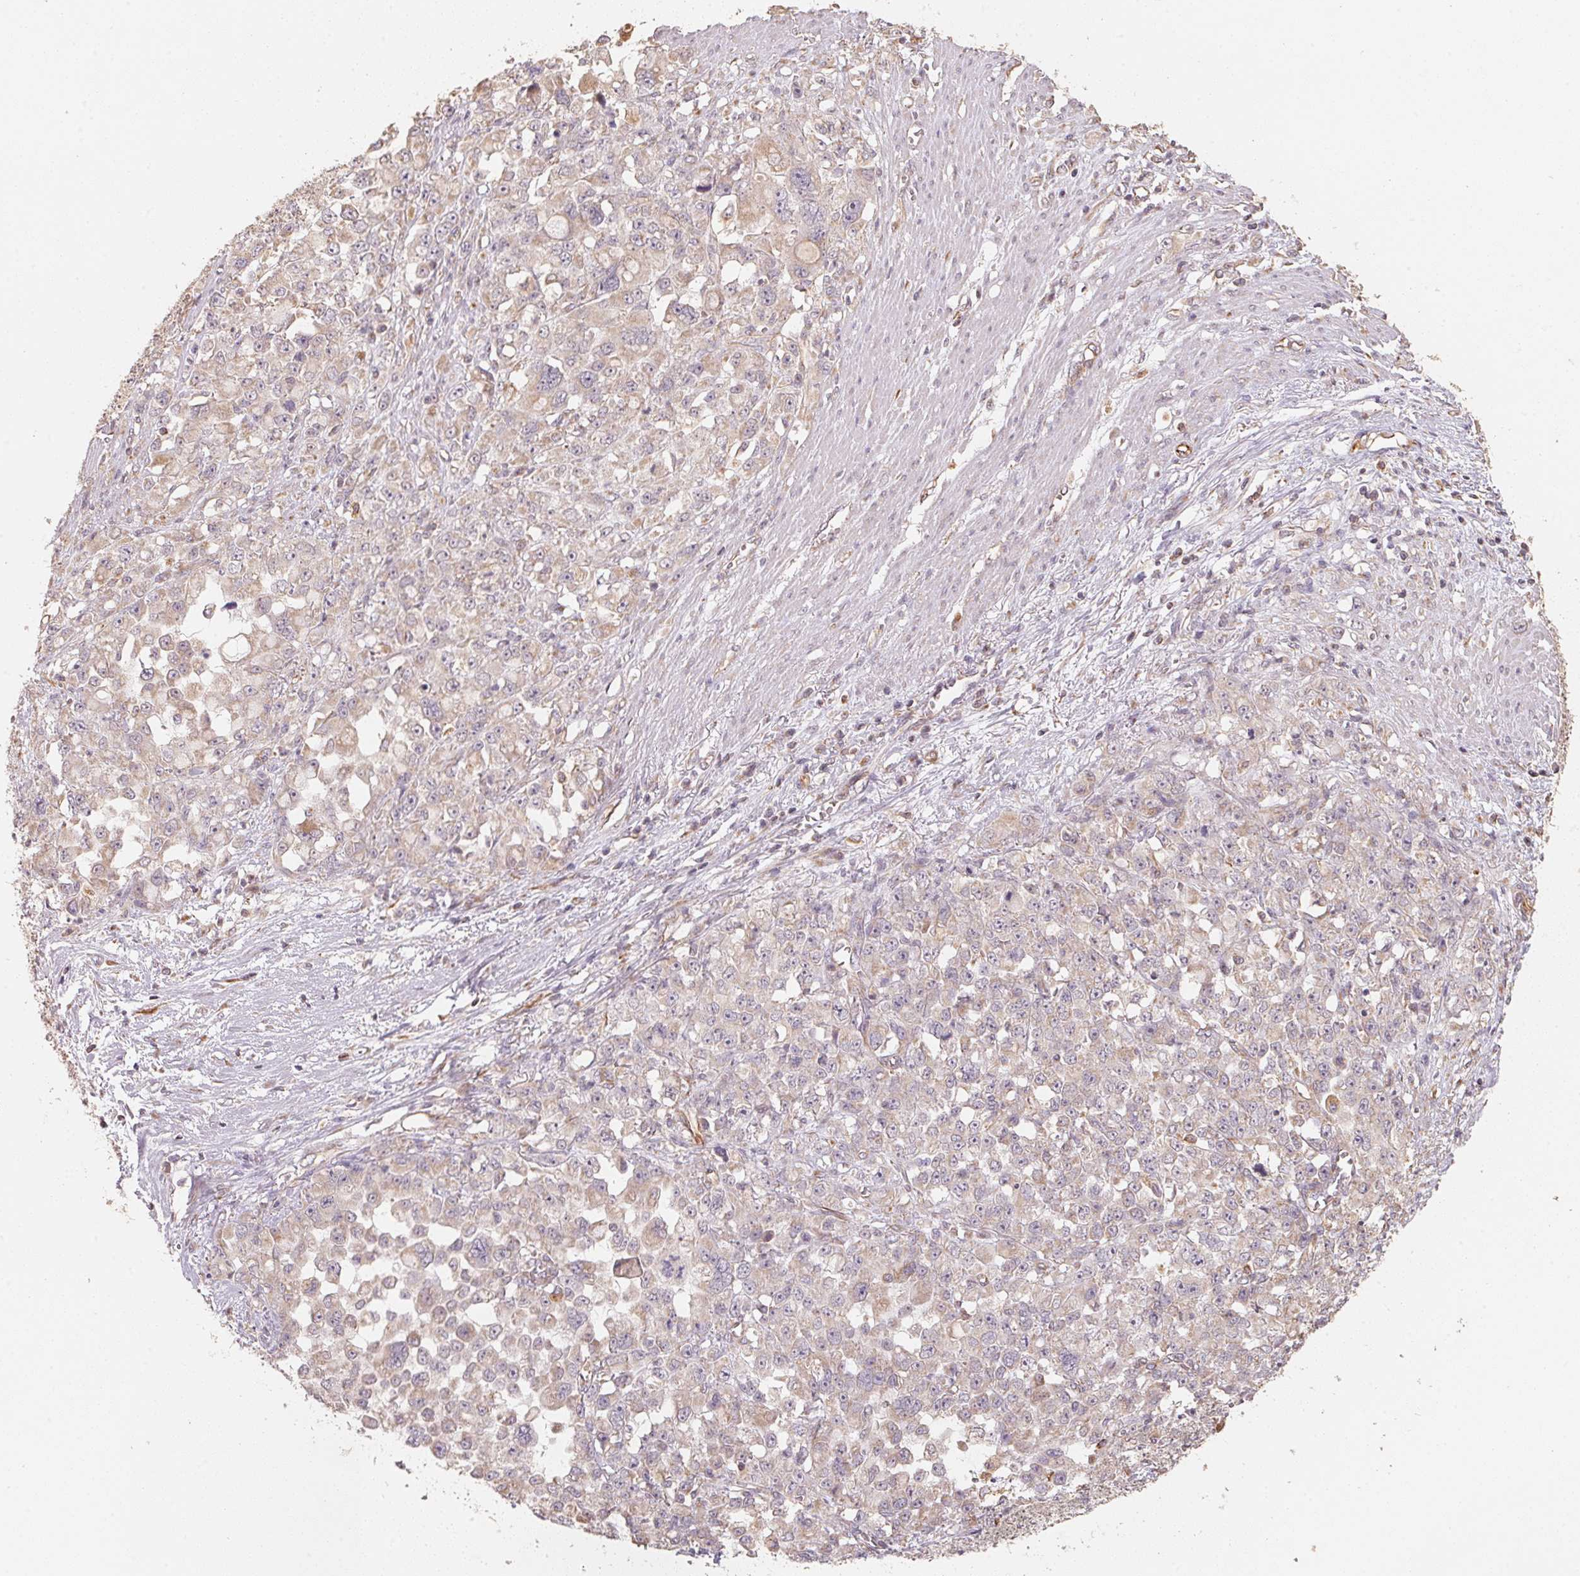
{"staining": {"intensity": "negative", "quantity": "none", "location": "none"}, "tissue": "stomach cancer", "cell_type": "Tumor cells", "image_type": "cancer", "snomed": [{"axis": "morphology", "description": "Adenocarcinoma, NOS"}, {"axis": "topography", "description": "Stomach"}], "caption": "The image demonstrates no staining of tumor cells in stomach cancer (adenocarcinoma). The staining was performed using DAB to visualize the protein expression in brown, while the nuclei were stained in blue with hematoxylin (Magnification: 20x).", "gene": "TSPAN12", "patient": {"sex": "female", "age": 76}}